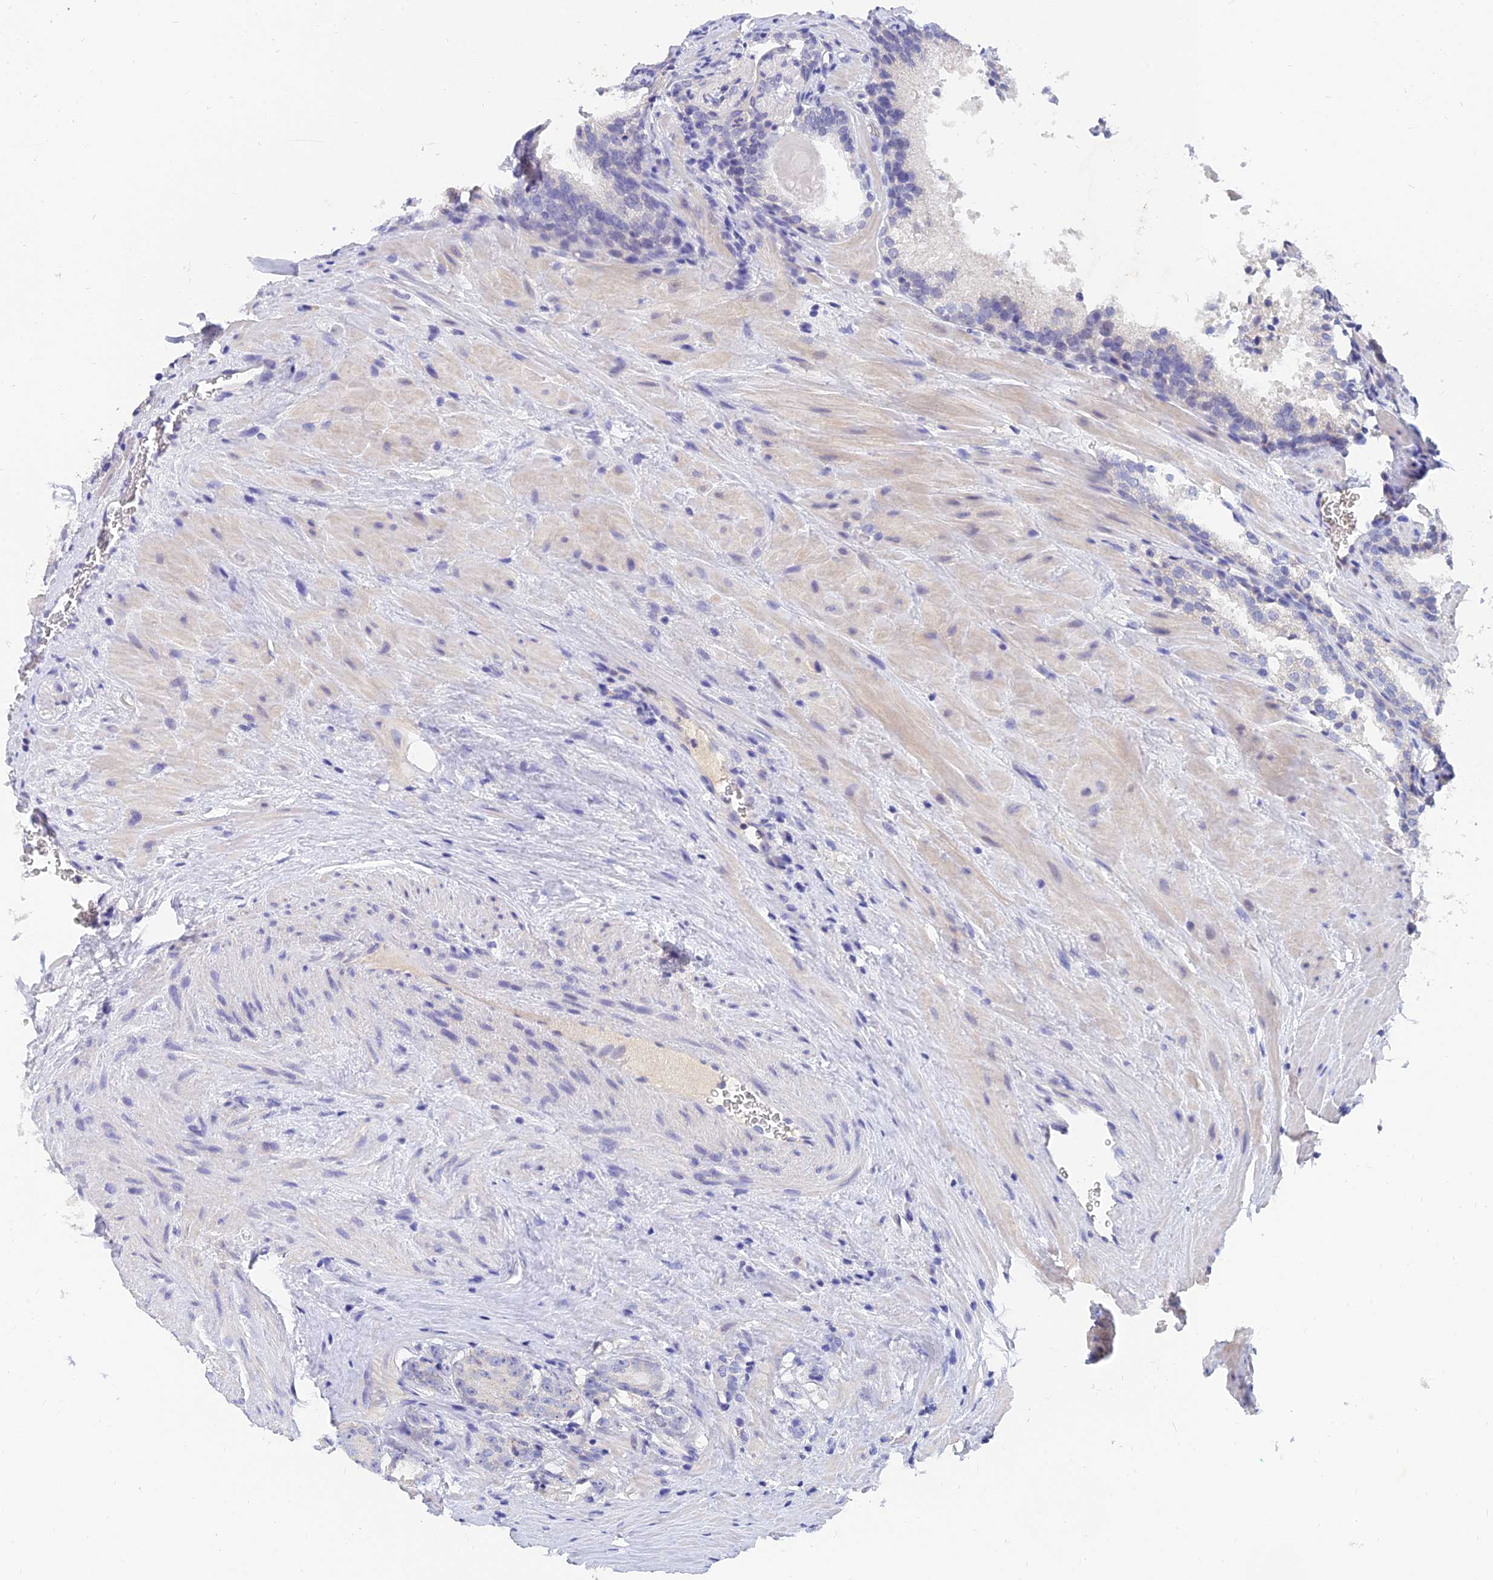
{"staining": {"intensity": "negative", "quantity": "none", "location": "none"}, "tissue": "prostate cancer", "cell_type": "Tumor cells", "image_type": "cancer", "snomed": [{"axis": "morphology", "description": "Adenocarcinoma, High grade"}, {"axis": "topography", "description": "Prostate"}], "caption": "This histopathology image is of high-grade adenocarcinoma (prostate) stained with IHC to label a protein in brown with the nuclei are counter-stained blue. There is no expression in tumor cells. The staining was performed using DAB to visualize the protein expression in brown, while the nuclei were stained in blue with hematoxylin (Magnification: 20x).", "gene": "TMEM161B", "patient": {"sex": "male", "age": 57}}